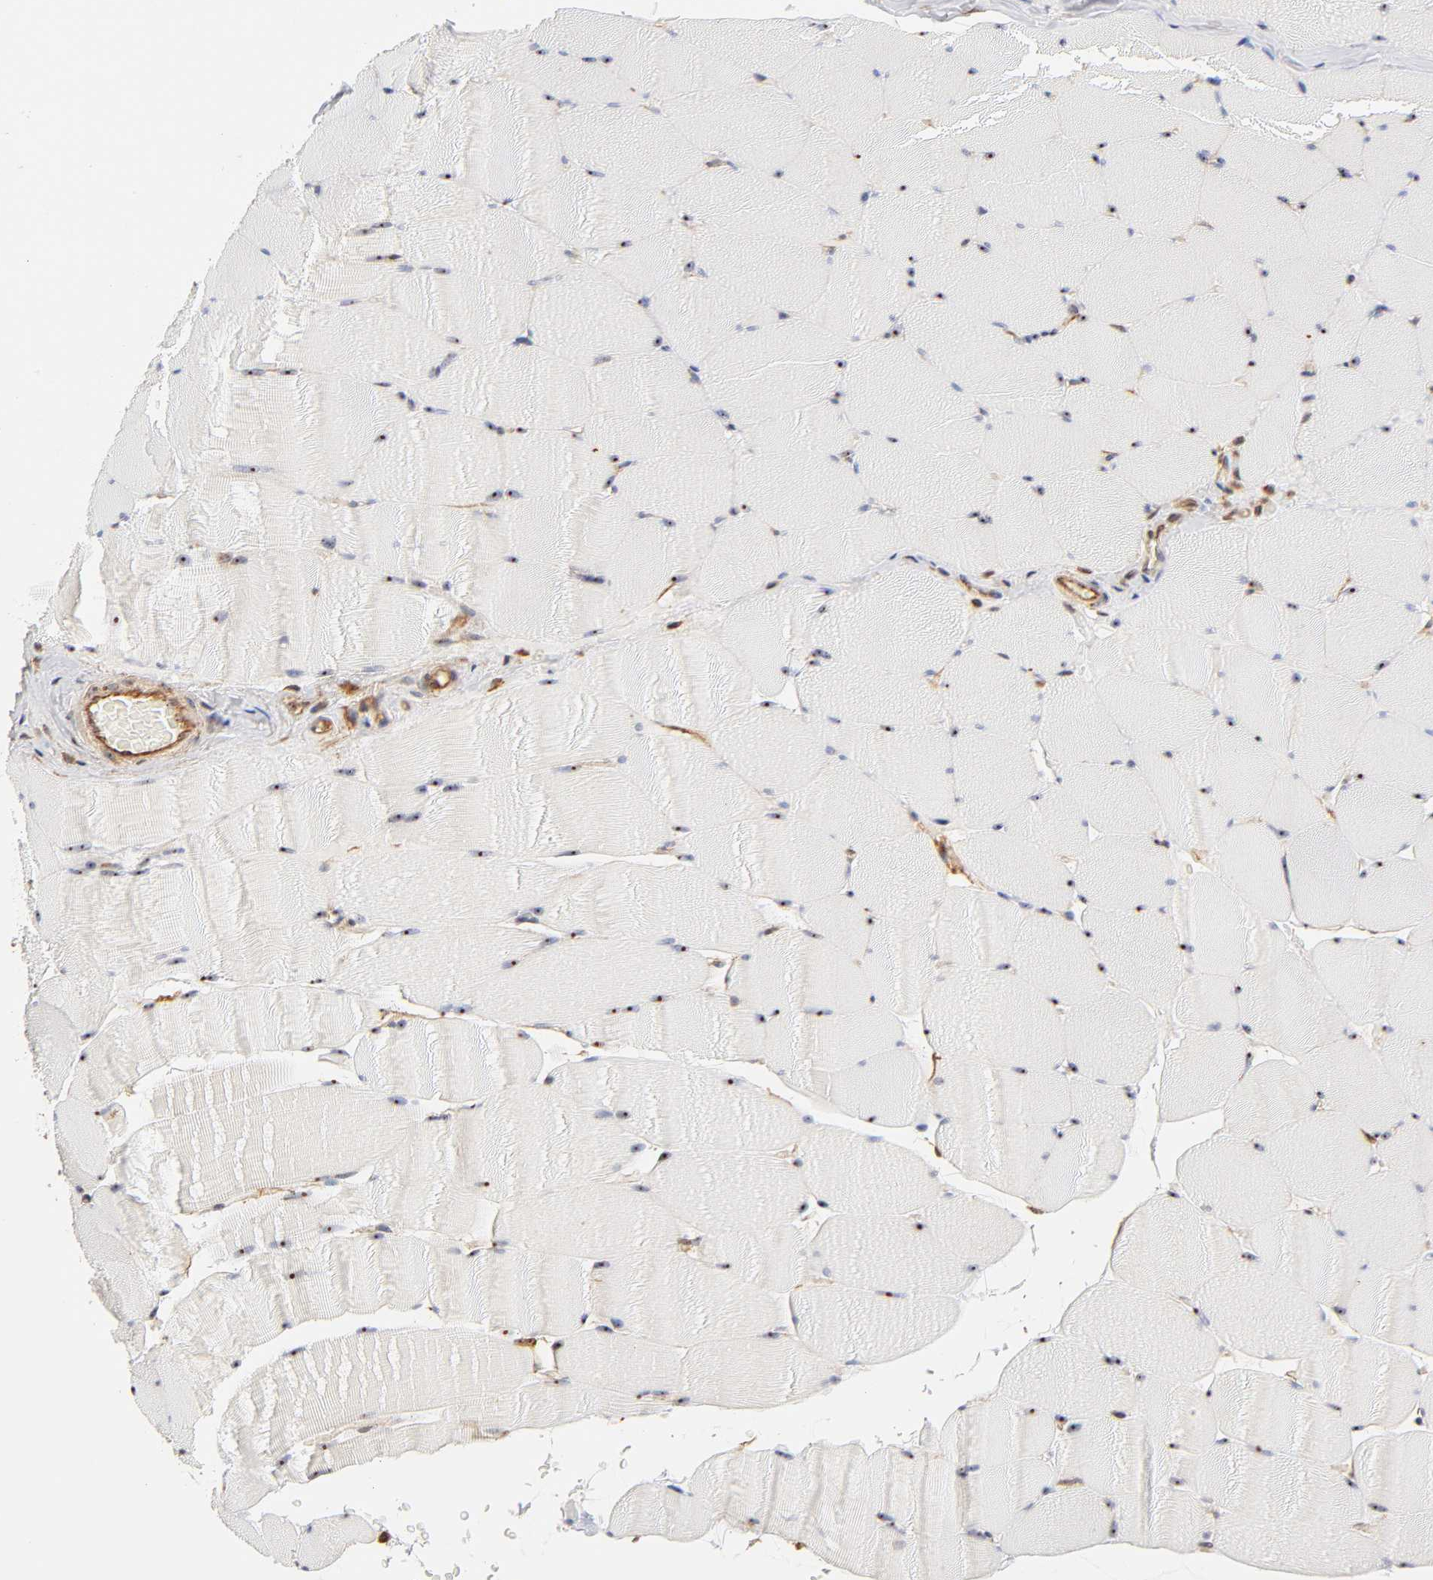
{"staining": {"intensity": "strong", "quantity": "25%-75%", "location": "nuclear"}, "tissue": "skeletal muscle", "cell_type": "Myocytes", "image_type": "normal", "snomed": [{"axis": "morphology", "description": "Normal tissue, NOS"}, {"axis": "topography", "description": "Skeletal muscle"}], "caption": "This image displays immunohistochemistry staining of normal human skeletal muscle, with high strong nuclear expression in approximately 25%-75% of myocytes.", "gene": "PLD1", "patient": {"sex": "male", "age": 62}}